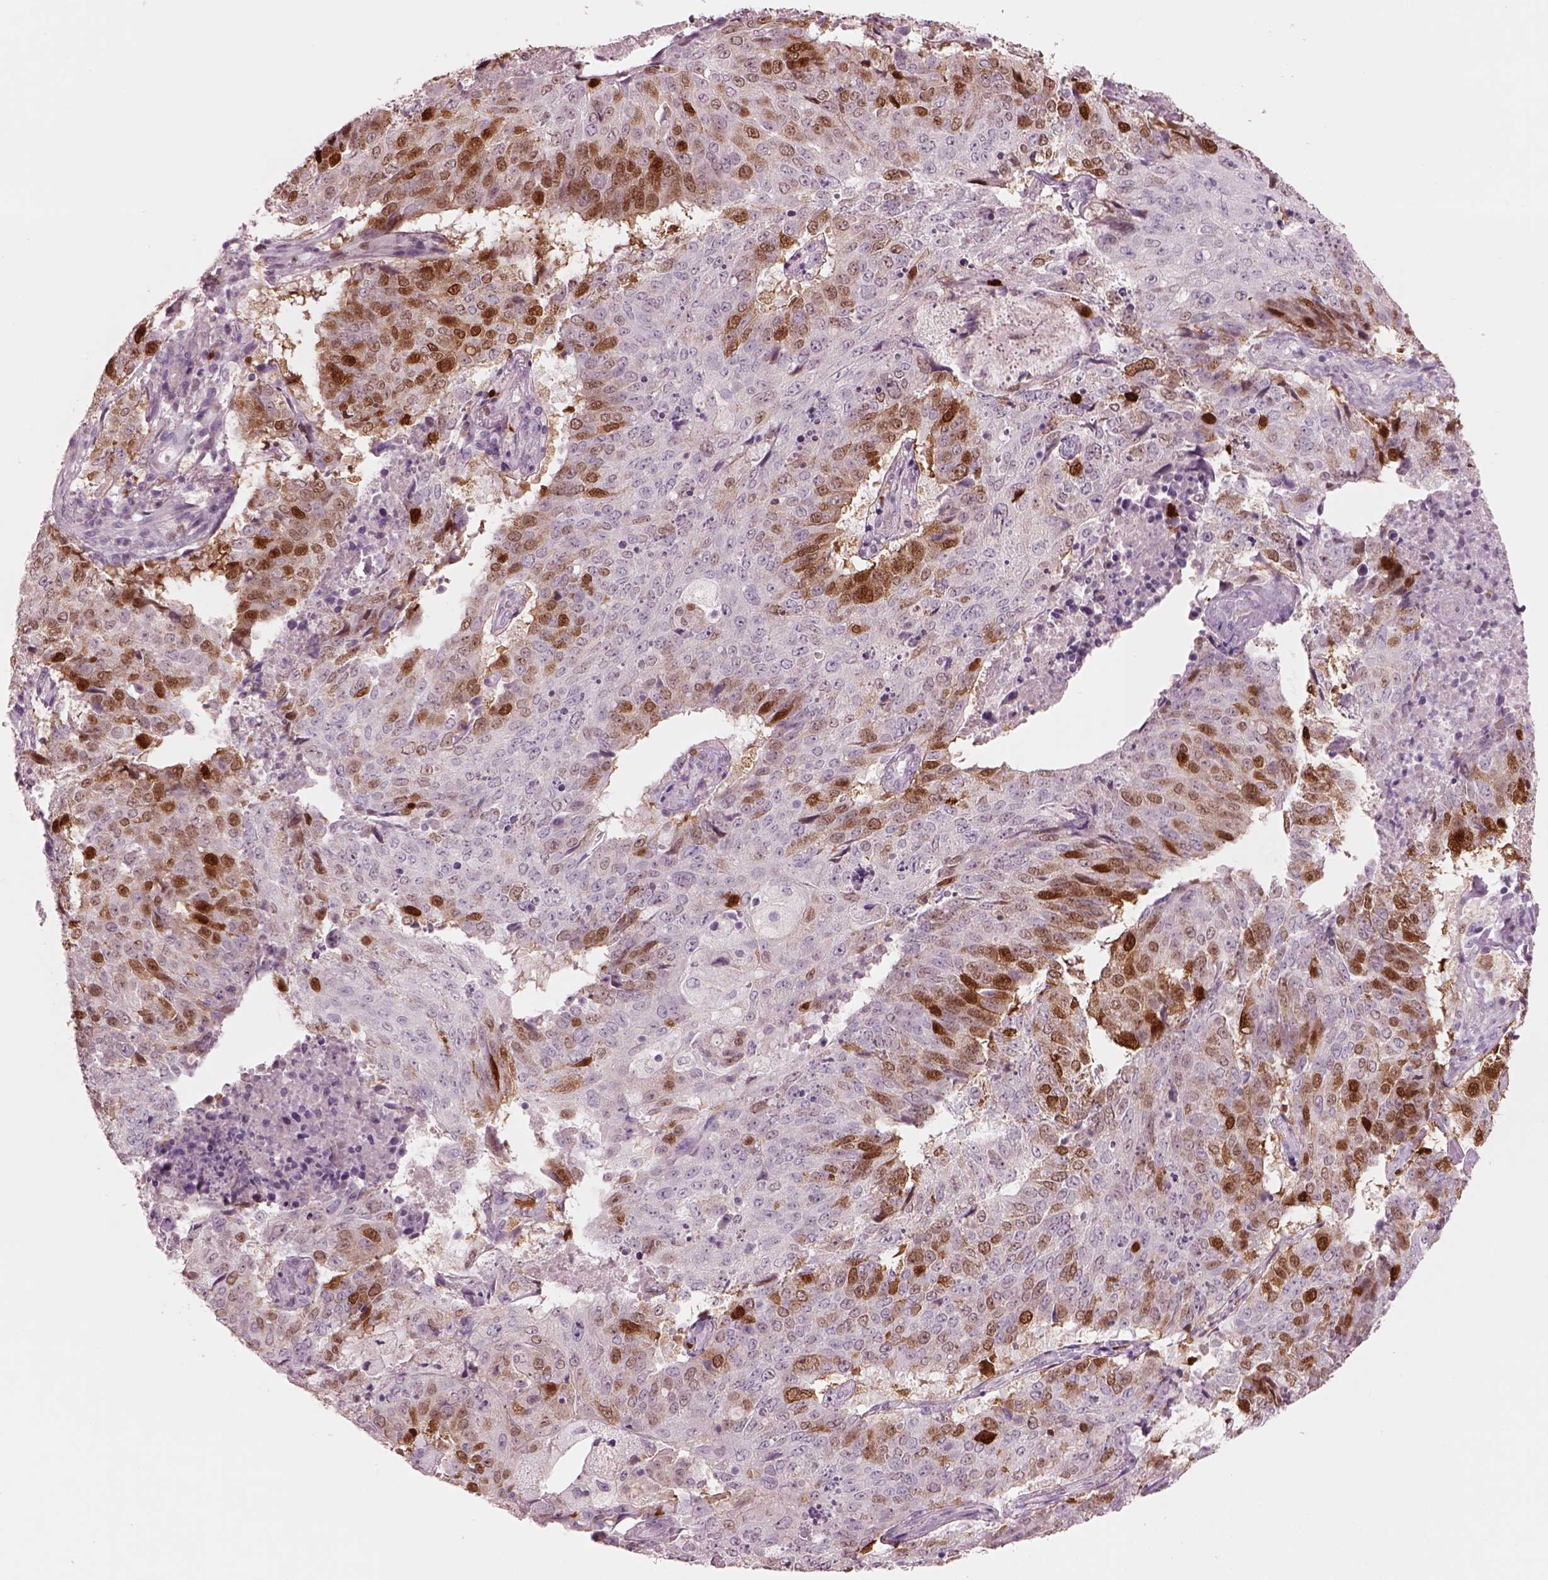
{"staining": {"intensity": "strong", "quantity": "25%-75%", "location": "cytoplasmic/membranous,nuclear"}, "tissue": "lung cancer", "cell_type": "Tumor cells", "image_type": "cancer", "snomed": [{"axis": "morphology", "description": "Normal tissue, NOS"}, {"axis": "morphology", "description": "Squamous cell carcinoma, NOS"}, {"axis": "topography", "description": "Bronchus"}, {"axis": "topography", "description": "Lung"}], "caption": "Immunohistochemistry photomicrograph of neoplastic tissue: squamous cell carcinoma (lung) stained using immunohistochemistry (IHC) displays high levels of strong protein expression localized specifically in the cytoplasmic/membranous and nuclear of tumor cells, appearing as a cytoplasmic/membranous and nuclear brown color.", "gene": "SOX9", "patient": {"sex": "male", "age": 64}}